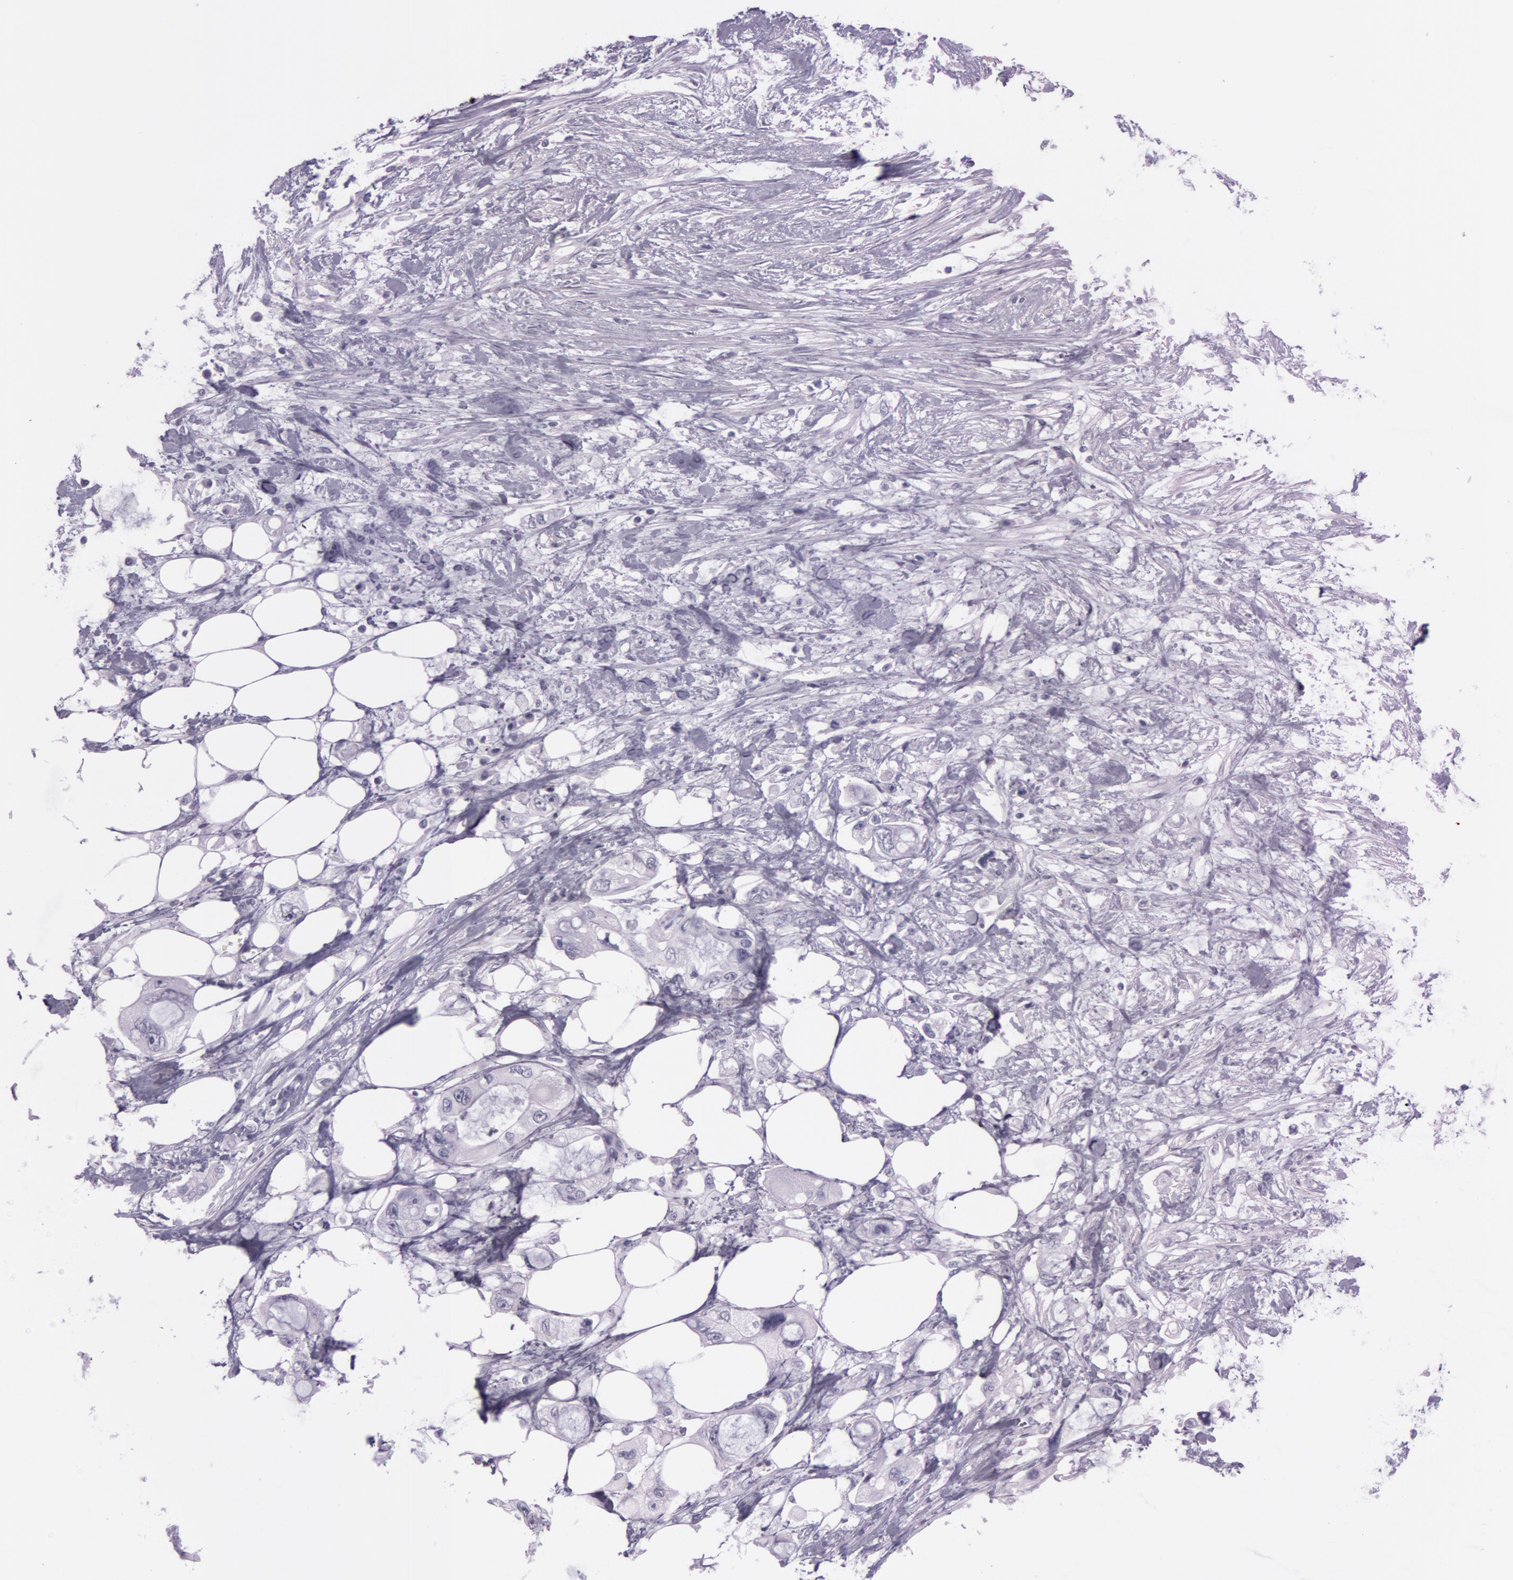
{"staining": {"intensity": "negative", "quantity": "none", "location": "none"}, "tissue": "pancreatic cancer", "cell_type": "Tumor cells", "image_type": "cancer", "snomed": [{"axis": "morphology", "description": "Adenocarcinoma, NOS"}, {"axis": "topography", "description": "Pancreas"}, {"axis": "topography", "description": "Stomach, upper"}], "caption": "An immunohistochemistry (IHC) histopathology image of pancreatic cancer (adenocarcinoma) is shown. There is no staining in tumor cells of pancreatic cancer (adenocarcinoma).", "gene": "S100A7", "patient": {"sex": "male", "age": 77}}